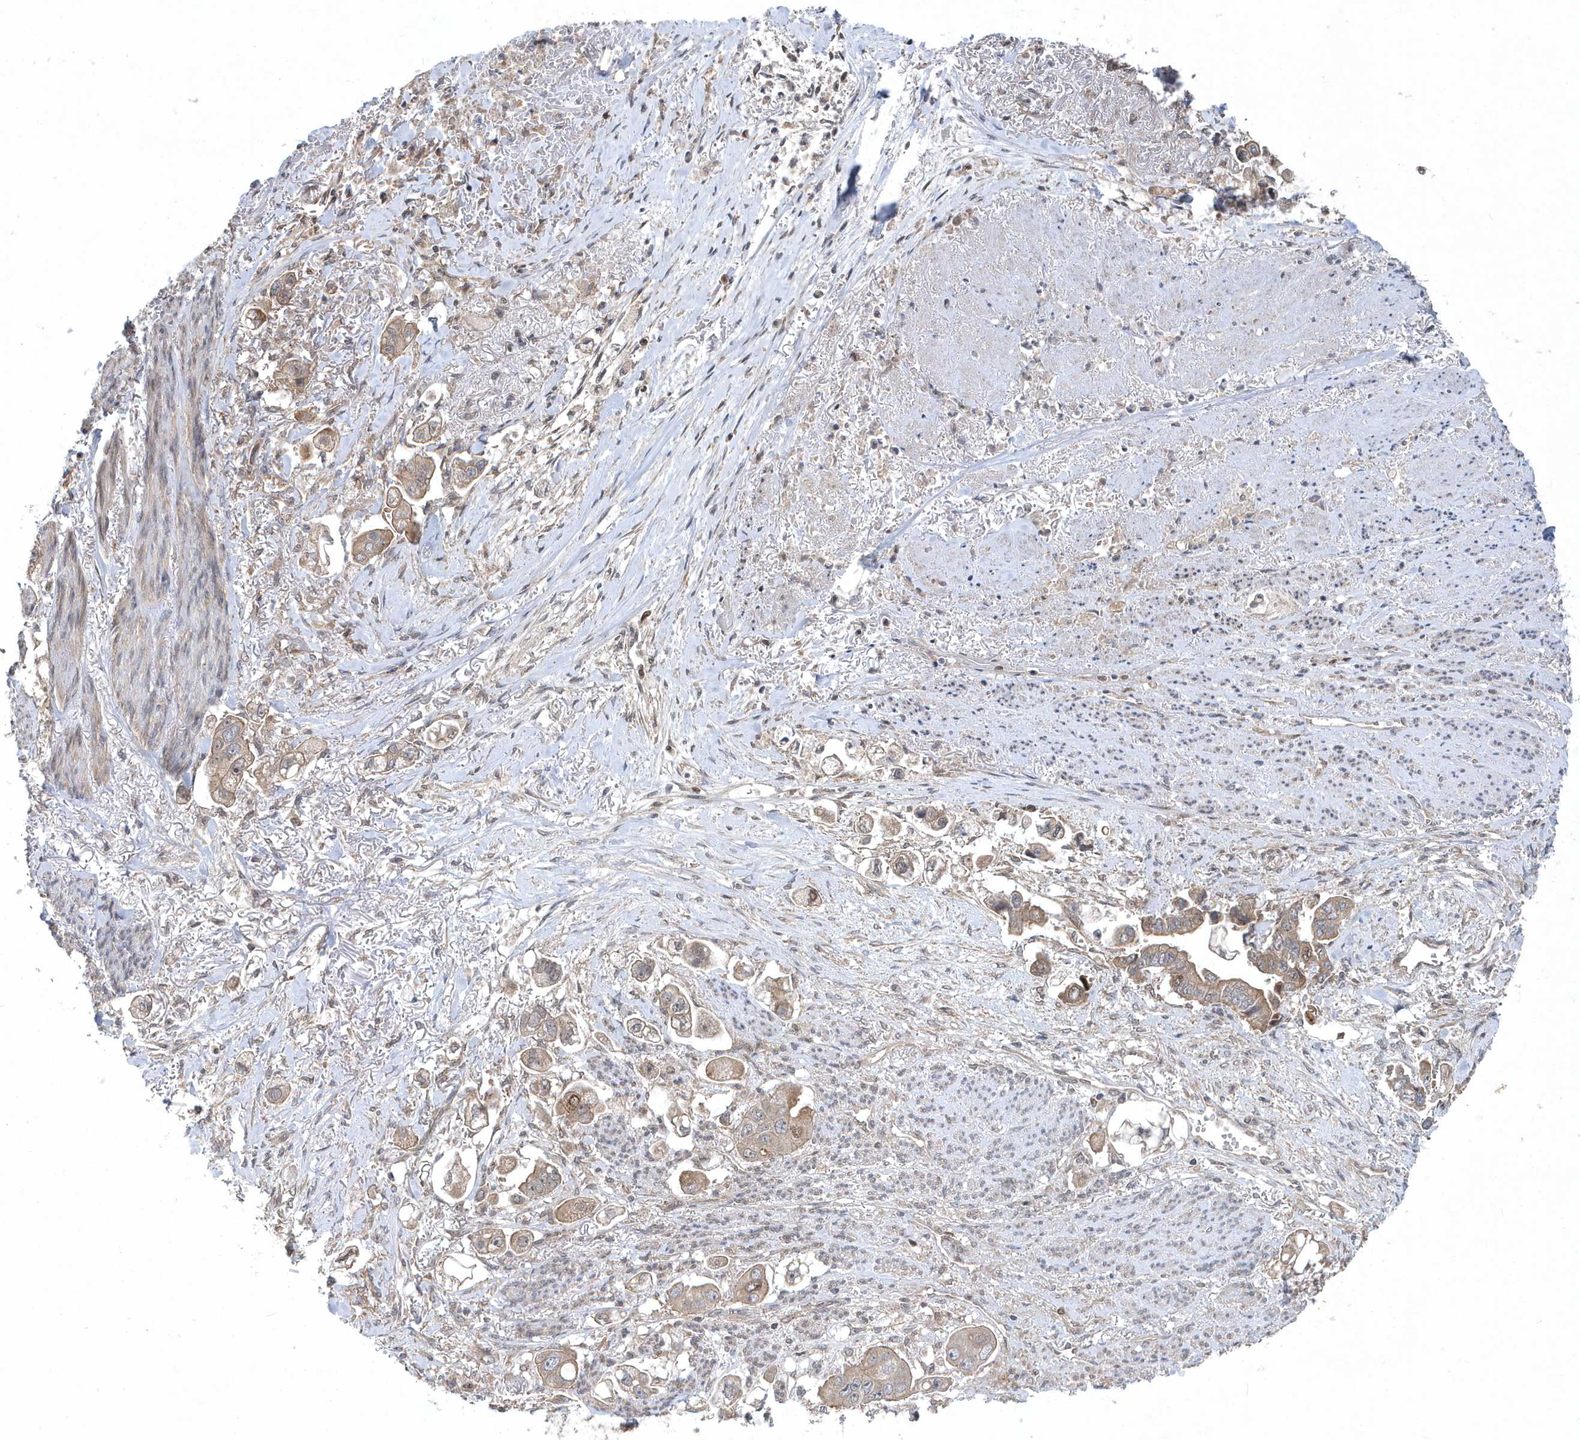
{"staining": {"intensity": "moderate", "quantity": "25%-75%", "location": "cytoplasmic/membranous,nuclear"}, "tissue": "stomach cancer", "cell_type": "Tumor cells", "image_type": "cancer", "snomed": [{"axis": "morphology", "description": "Adenocarcinoma, NOS"}, {"axis": "topography", "description": "Stomach"}], "caption": "About 25%-75% of tumor cells in human stomach adenocarcinoma display moderate cytoplasmic/membranous and nuclear protein staining as visualized by brown immunohistochemical staining.", "gene": "MXI1", "patient": {"sex": "male", "age": 62}}